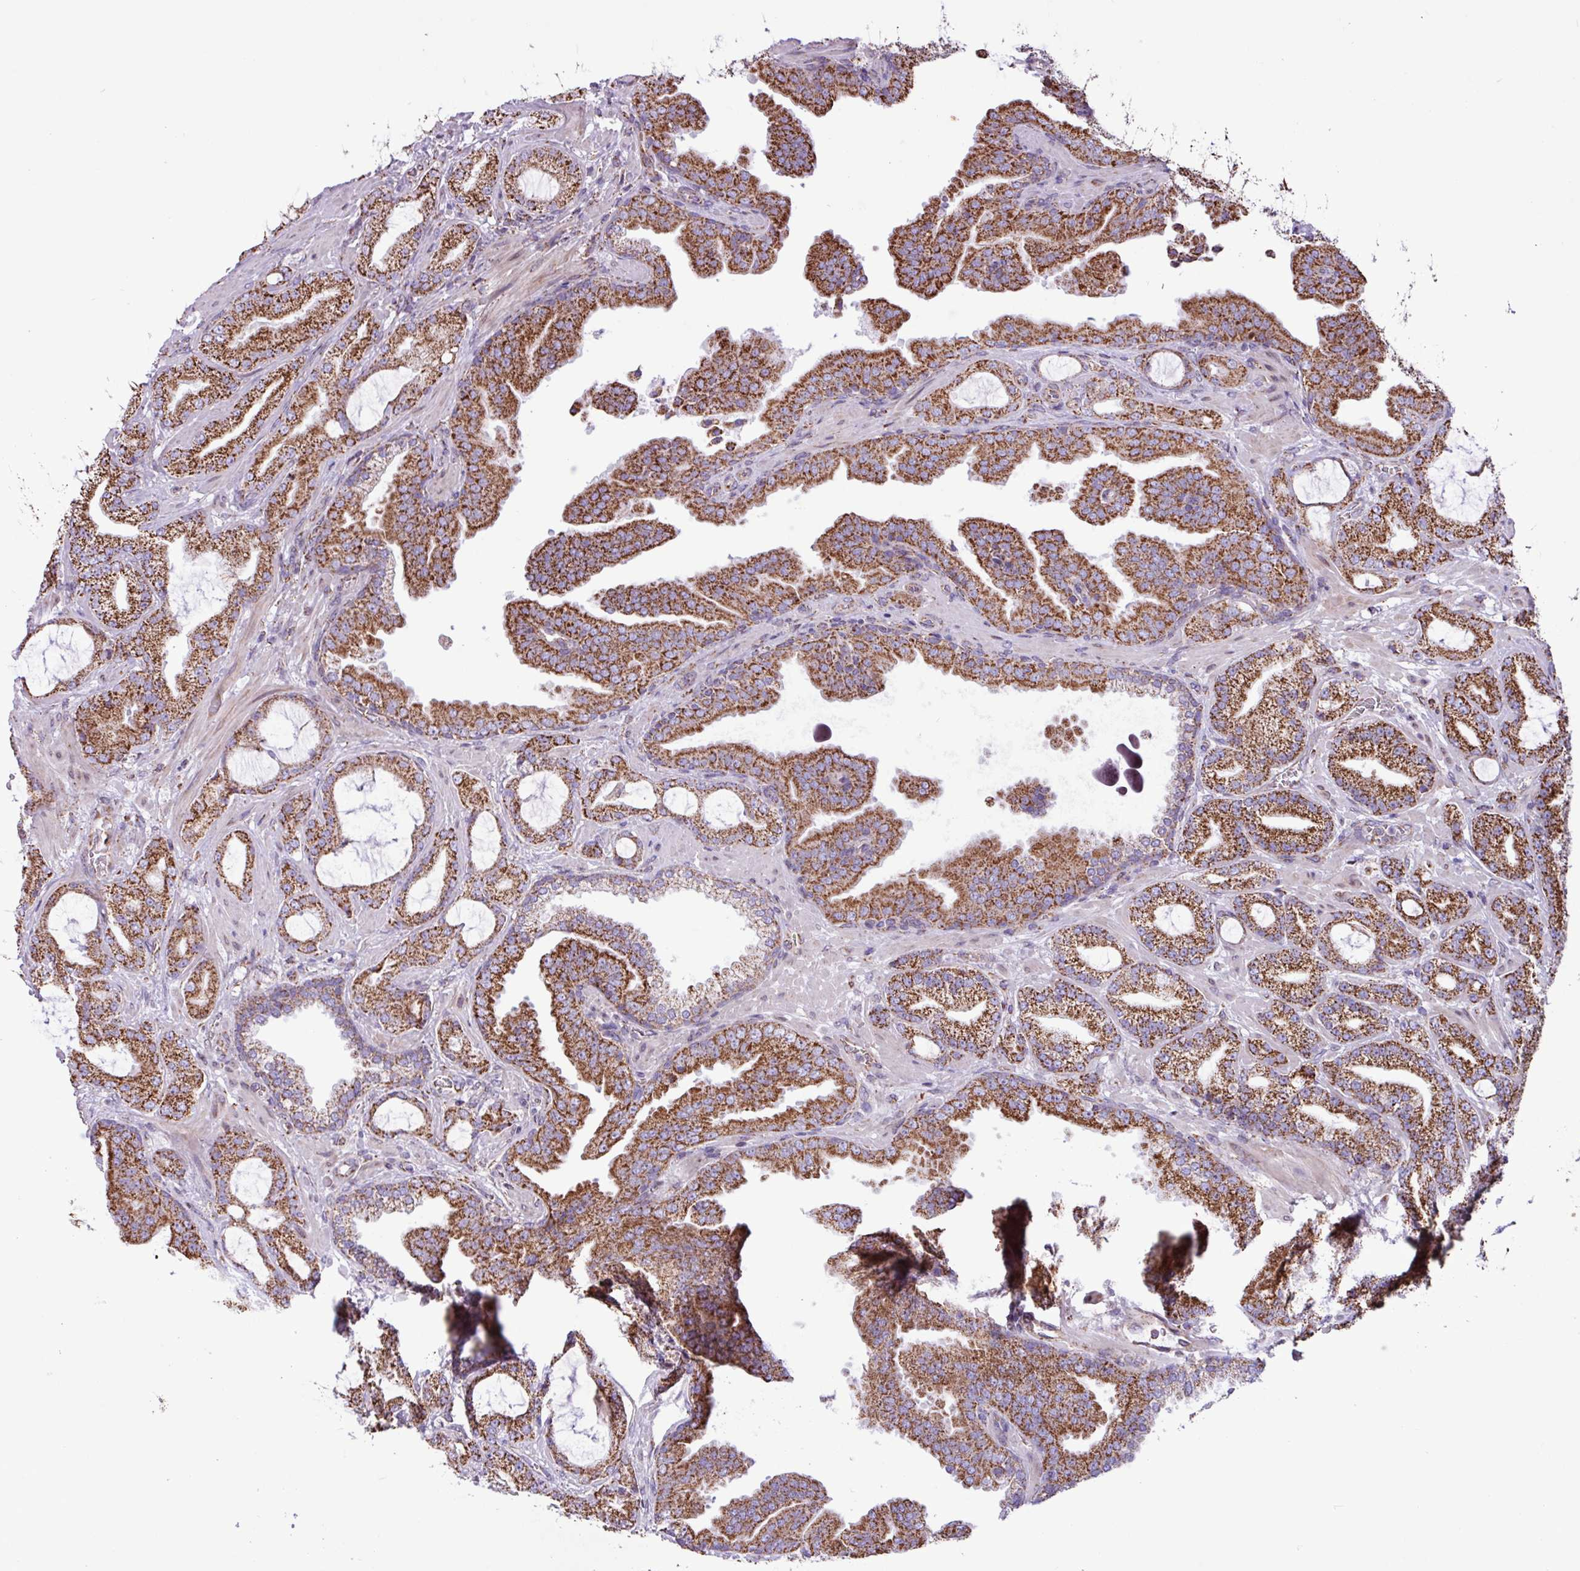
{"staining": {"intensity": "strong", "quantity": ">75%", "location": "cytoplasmic/membranous"}, "tissue": "prostate cancer", "cell_type": "Tumor cells", "image_type": "cancer", "snomed": [{"axis": "morphology", "description": "Adenocarcinoma, High grade"}, {"axis": "topography", "description": "Prostate"}], "caption": "Immunohistochemistry (DAB) staining of prostate adenocarcinoma (high-grade) shows strong cytoplasmic/membranous protein expression in approximately >75% of tumor cells.", "gene": "RTL3", "patient": {"sex": "male", "age": 68}}